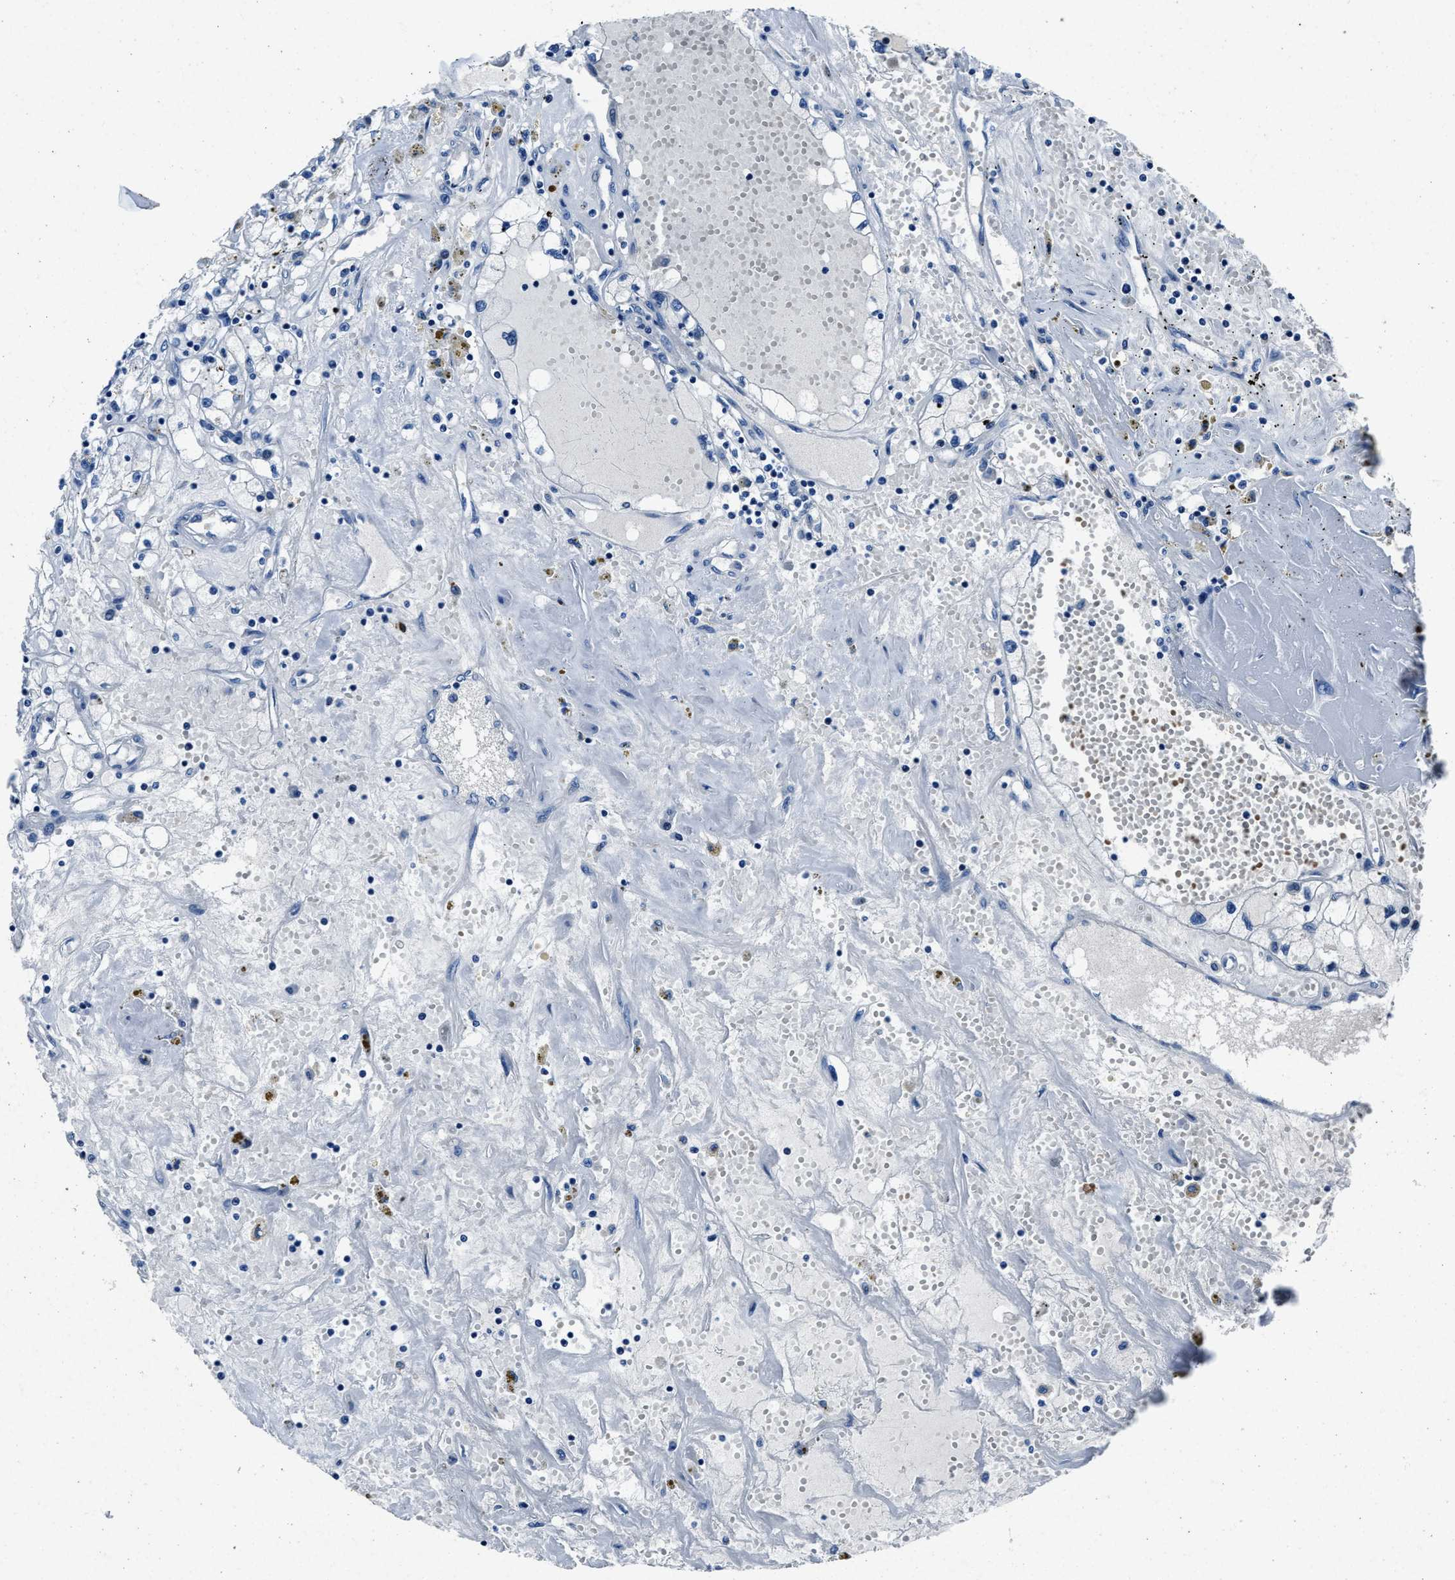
{"staining": {"intensity": "negative", "quantity": "none", "location": "none"}, "tissue": "renal cancer", "cell_type": "Tumor cells", "image_type": "cancer", "snomed": [{"axis": "morphology", "description": "Adenocarcinoma, NOS"}, {"axis": "topography", "description": "Kidney"}], "caption": "DAB immunohistochemical staining of human renal adenocarcinoma exhibits no significant staining in tumor cells. (Immunohistochemistry (ihc), brightfield microscopy, high magnification).", "gene": "NACAD", "patient": {"sex": "male", "age": 56}}